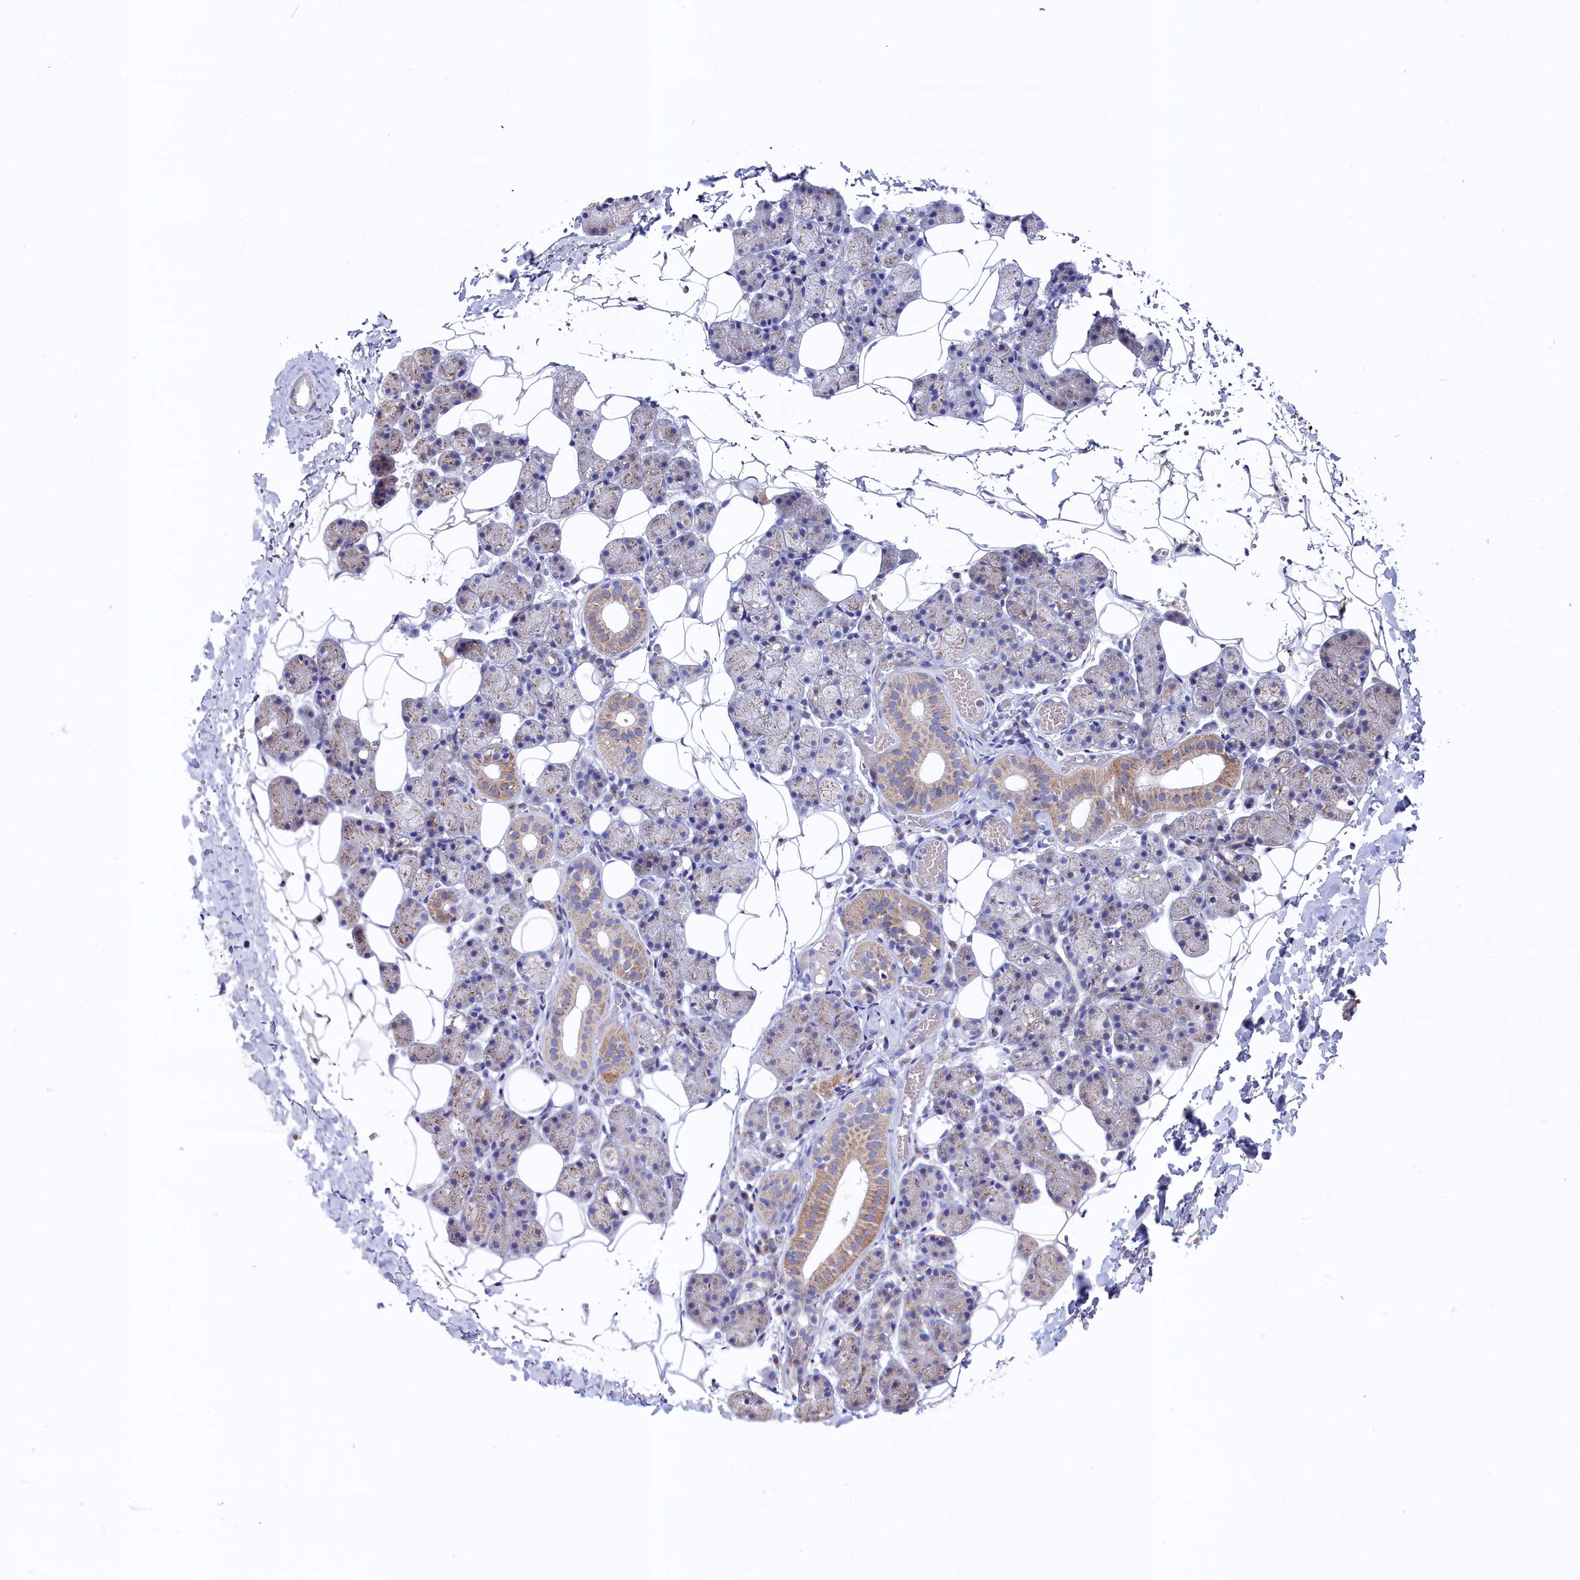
{"staining": {"intensity": "moderate", "quantity": "25%-75%", "location": "cytoplasmic/membranous"}, "tissue": "salivary gland", "cell_type": "Glandular cells", "image_type": "normal", "snomed": [{"axis": "morphology", "description": "Normal tissue, NOS"}, {"axis": "topography", "description": "Salivary gland"}], "caption": "Immunohistochemistry of benign salivary gland shows medium levels of moderate cytoplasmic/membranous expression in approximately 25%-75% of glandular cells.", "gene": "GPR108", "patient": {"sex": "female", "age": 33}}